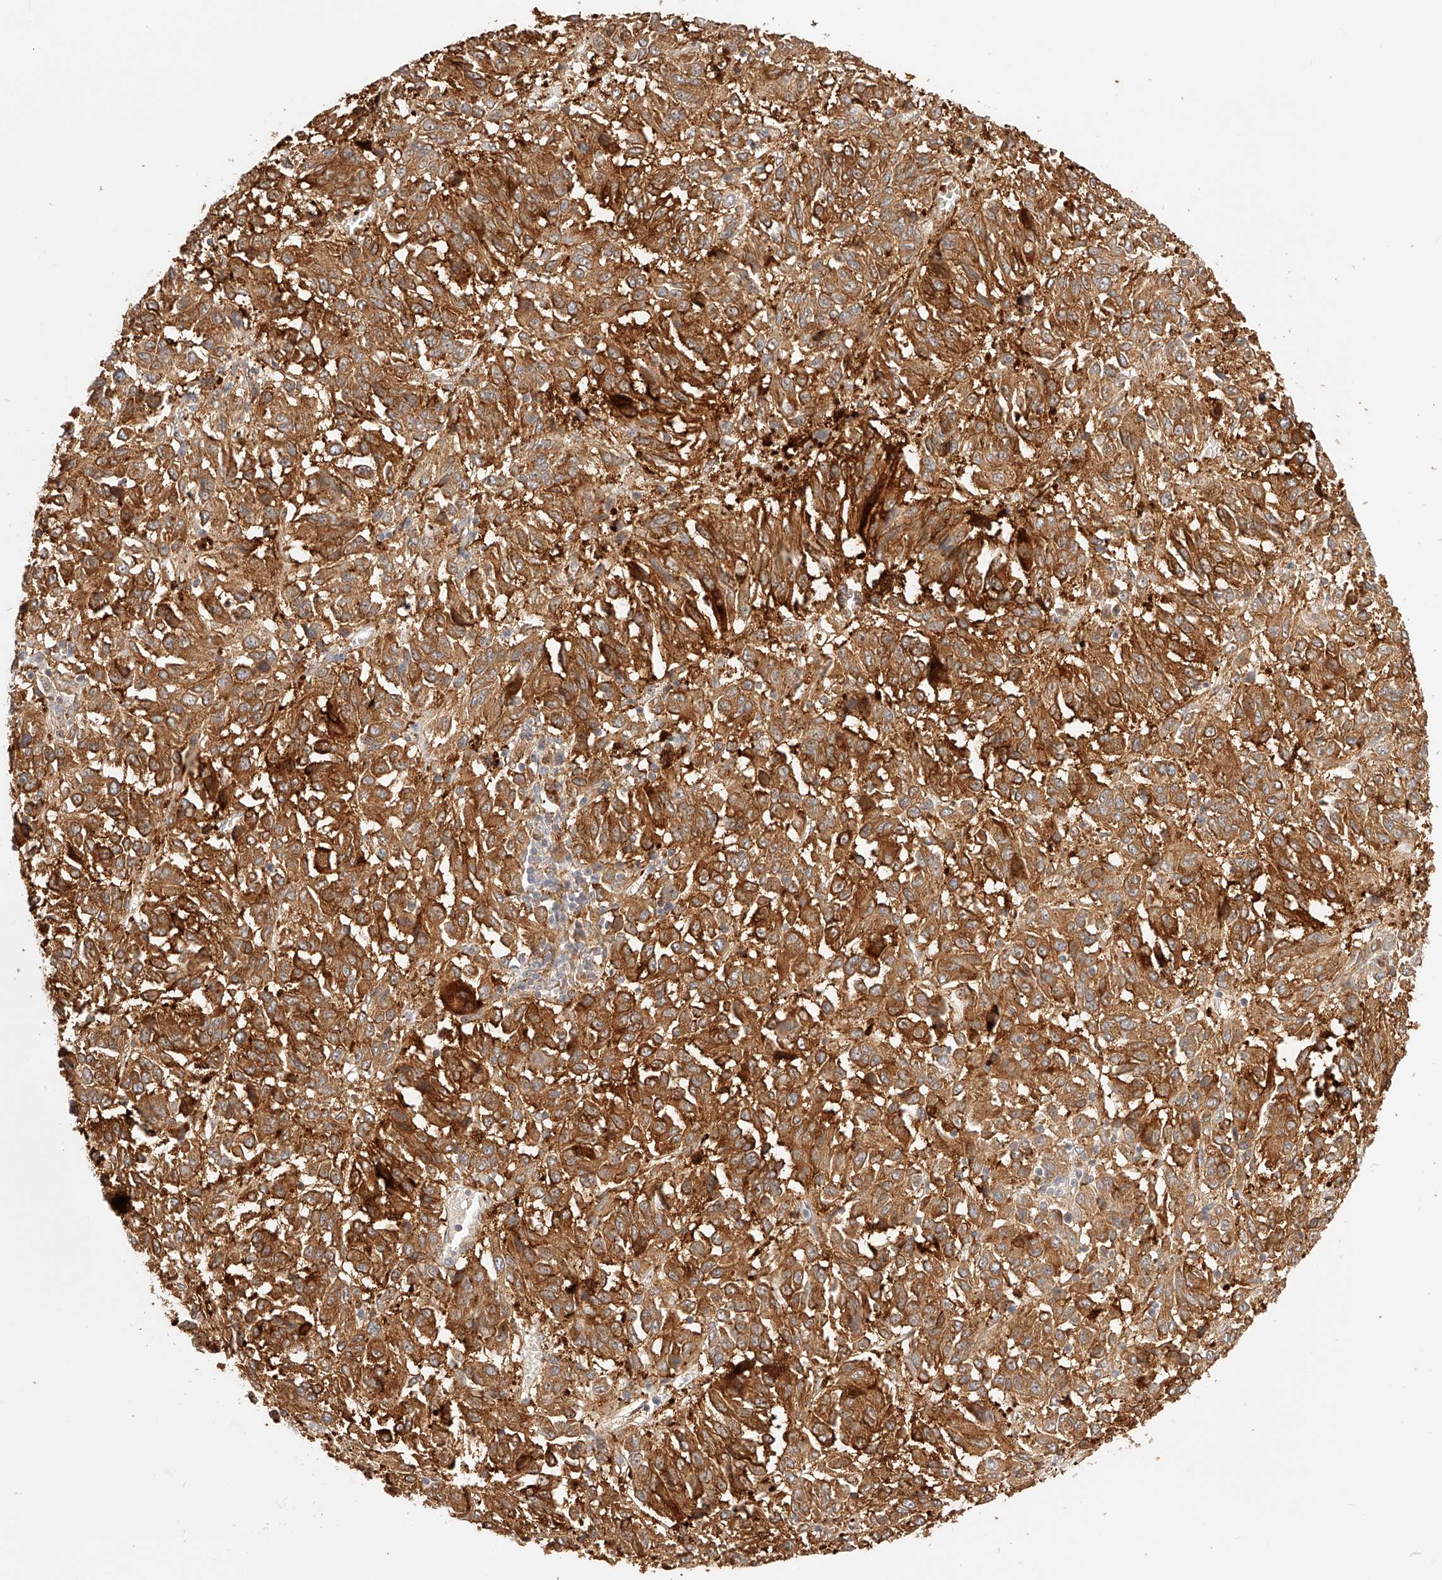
{"staining": {"intensity": "strong", "quantity": ">75%", "location": "cytoplasmic/membranous"}, "tissue": "melanoma", "cell_type": "Tumor cells", "image_type": "cancer", "snomed": [{"axis": "morphology", "description": "Malignant melanoma, Metastatic site"}, {"axis": "topography", "description": "Lung"}], "caption": "A brown stain shows strong cytoplasmic/membranous positivity of a protein in human melanoma tumor cells. (Brightfield microscopy of DAB IHC at high magnification).", "gene": "SYNC", "patient": {"sex": "male", "age": 64}}